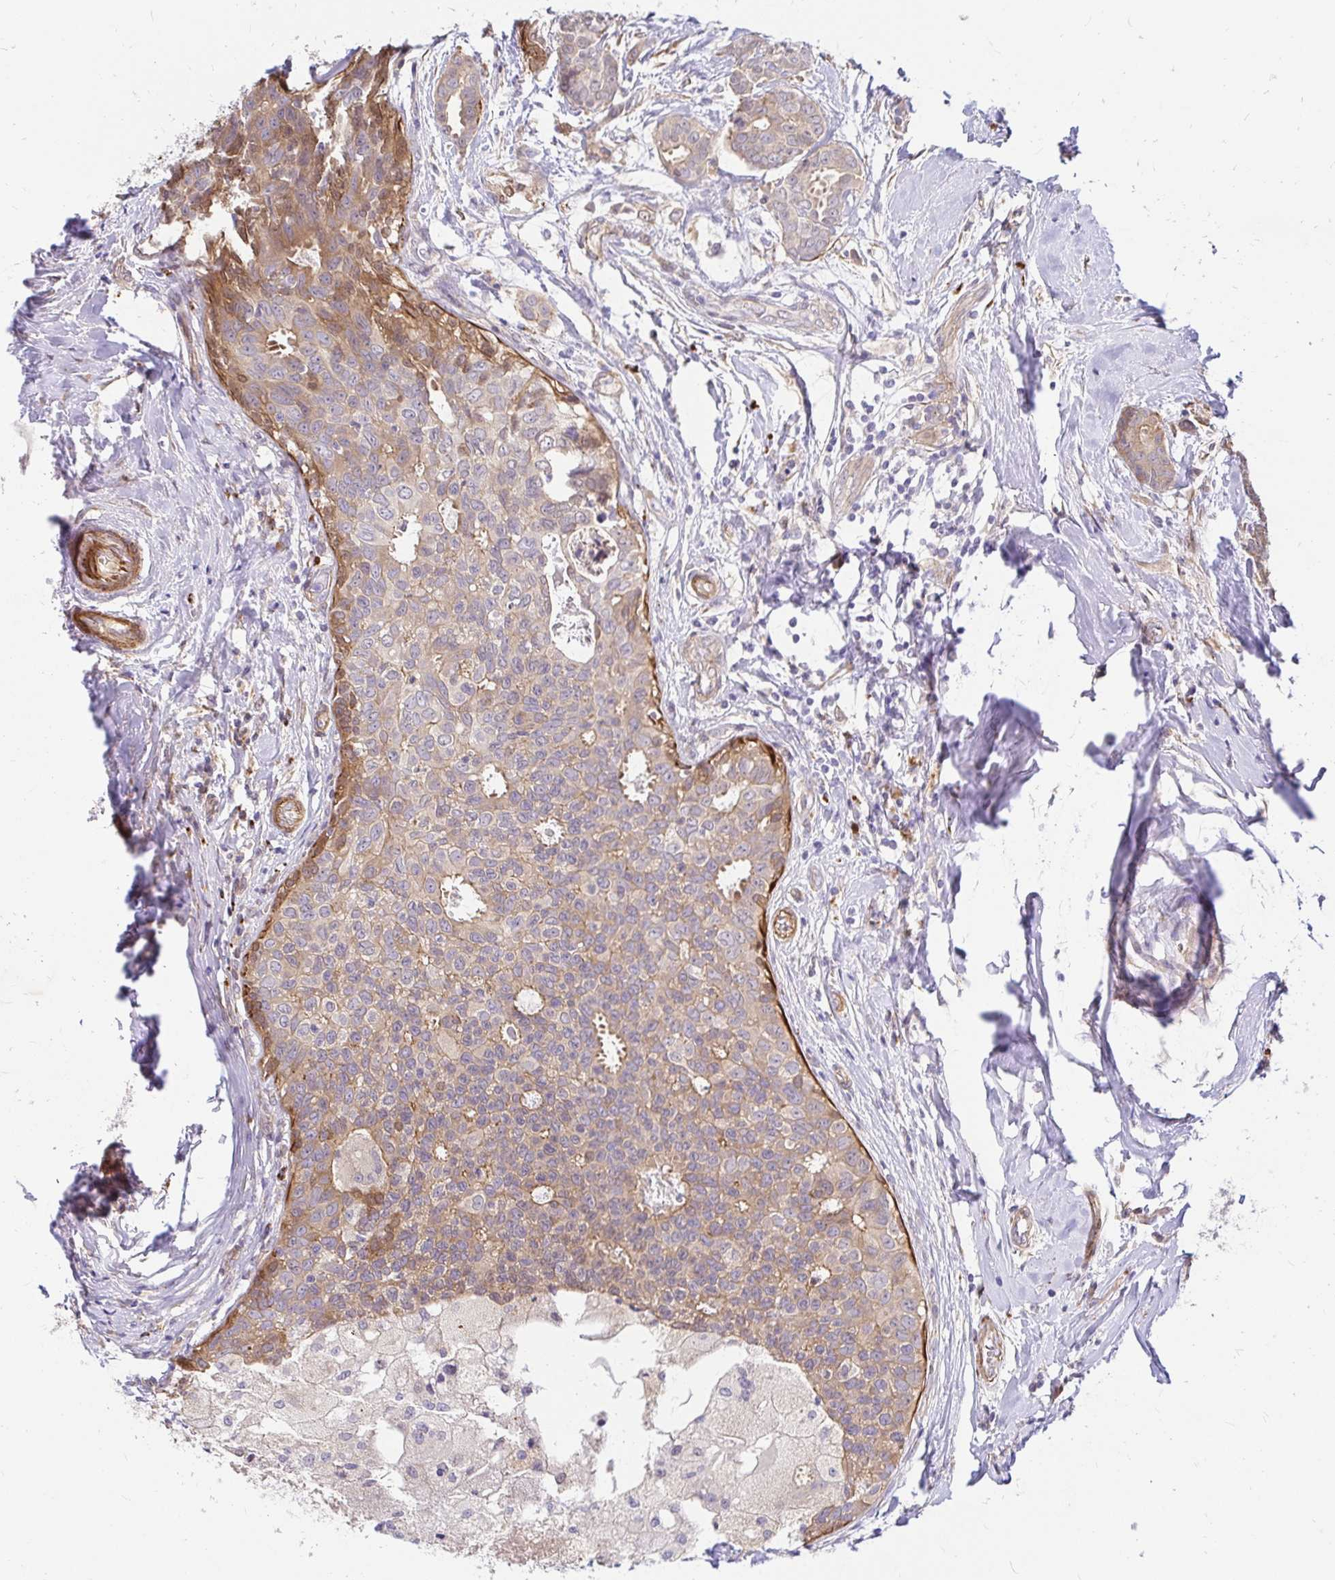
{"staining": {"intensity": "weak", "quantity": ">75%", "location": "cytoplasmic/membranous"}, "tissue": "breast cancer", "cell_type": "Tumor cells", "image_type": "cancer", "snomed": [{"axis": "morphology", "description": "Duct carcinoma"}, {"axis": "topography", "description": "Breast"}], "caption": "Weak cytoplasmic/membranous protein expression is appreciated in about >75% of tumor cells in infiltrating ductal carcinoma (breast).", "gene": "YAP1", "patient": {"sex": "female", "age": 45}}